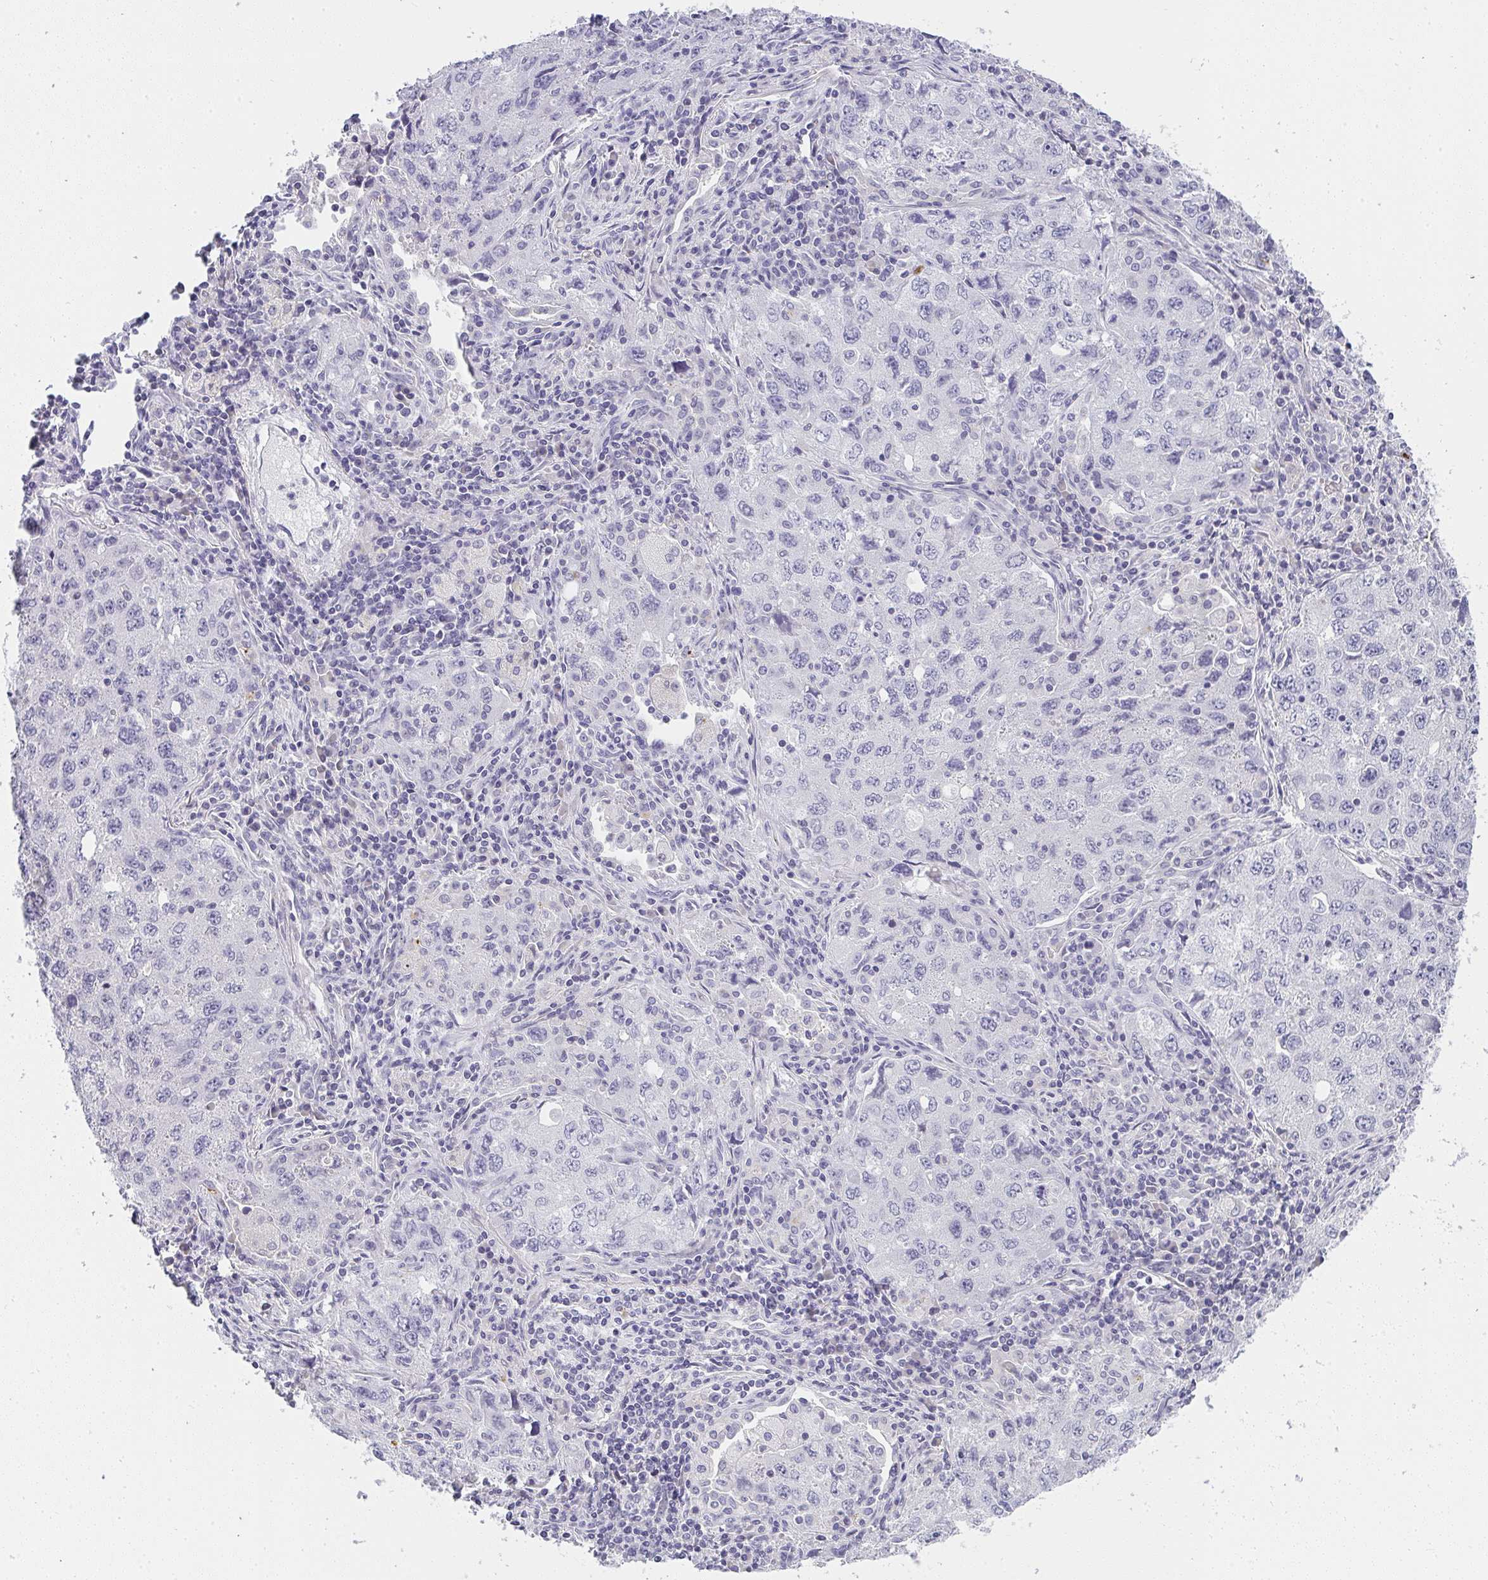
{"staining": {"intensity": "negative", "quantity": "none", "location": "none"}, "tissue": "lung cancer", "cell_type": "Tumor cells", "image_type": "cancer", "snomed": [{"axis": "morphology", "description": "Adenocarcinoma, NOS"}, {"axis": "topography", "description": "Lung"}], "caption": "An immunohistochemistry image of lung adenocarcinoma is shown. There is no staining in tumor cells of lung adenocarcinoma. (Brightfield microscopy of DAB immunohistochemistry at high magnification).", "gene": "CACNA1S", "patient": {"sex": "female", "age": 57}}